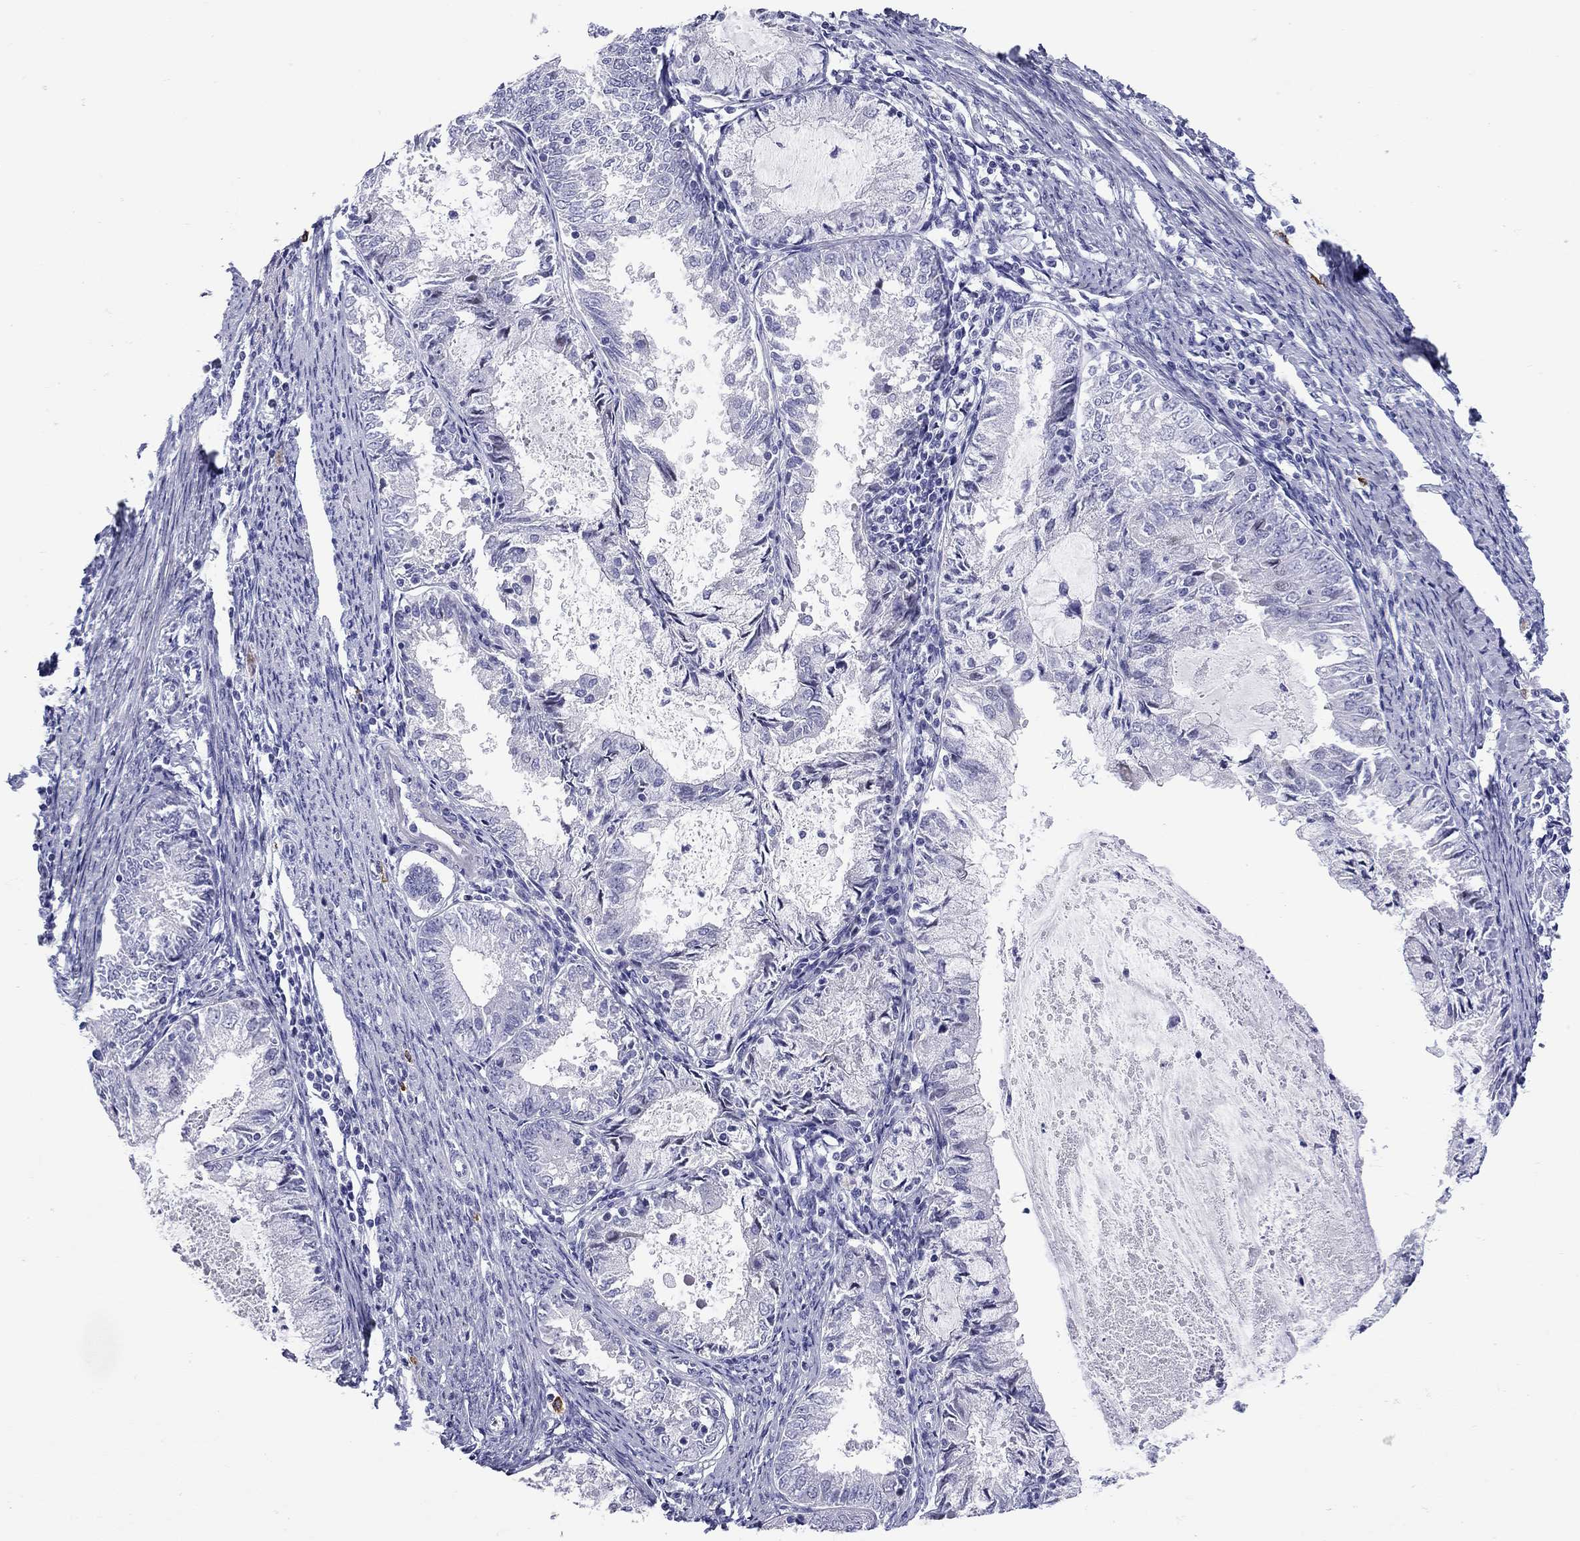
{"staining": {"intensity": "negative", "quantity": "none", "location": "none"}, "tissue": "endometrial cancer", "cell_type": "Tumor cells", "image_type": "cancer", "snomed": [{"axis": "morphology", "description": "Adenocarcinoma, NOS"}, {"axis": "topography", "description": "Endometrium"}], "caption": "IHC micrograph of adenocarcinoma (endometrial) stained for a protein (brown), which demonstrates no expression in tumor cells. Nuclei are stained in blue.", "gene": "C8orf88", "patient": {"sex": "female", "age": 57}}